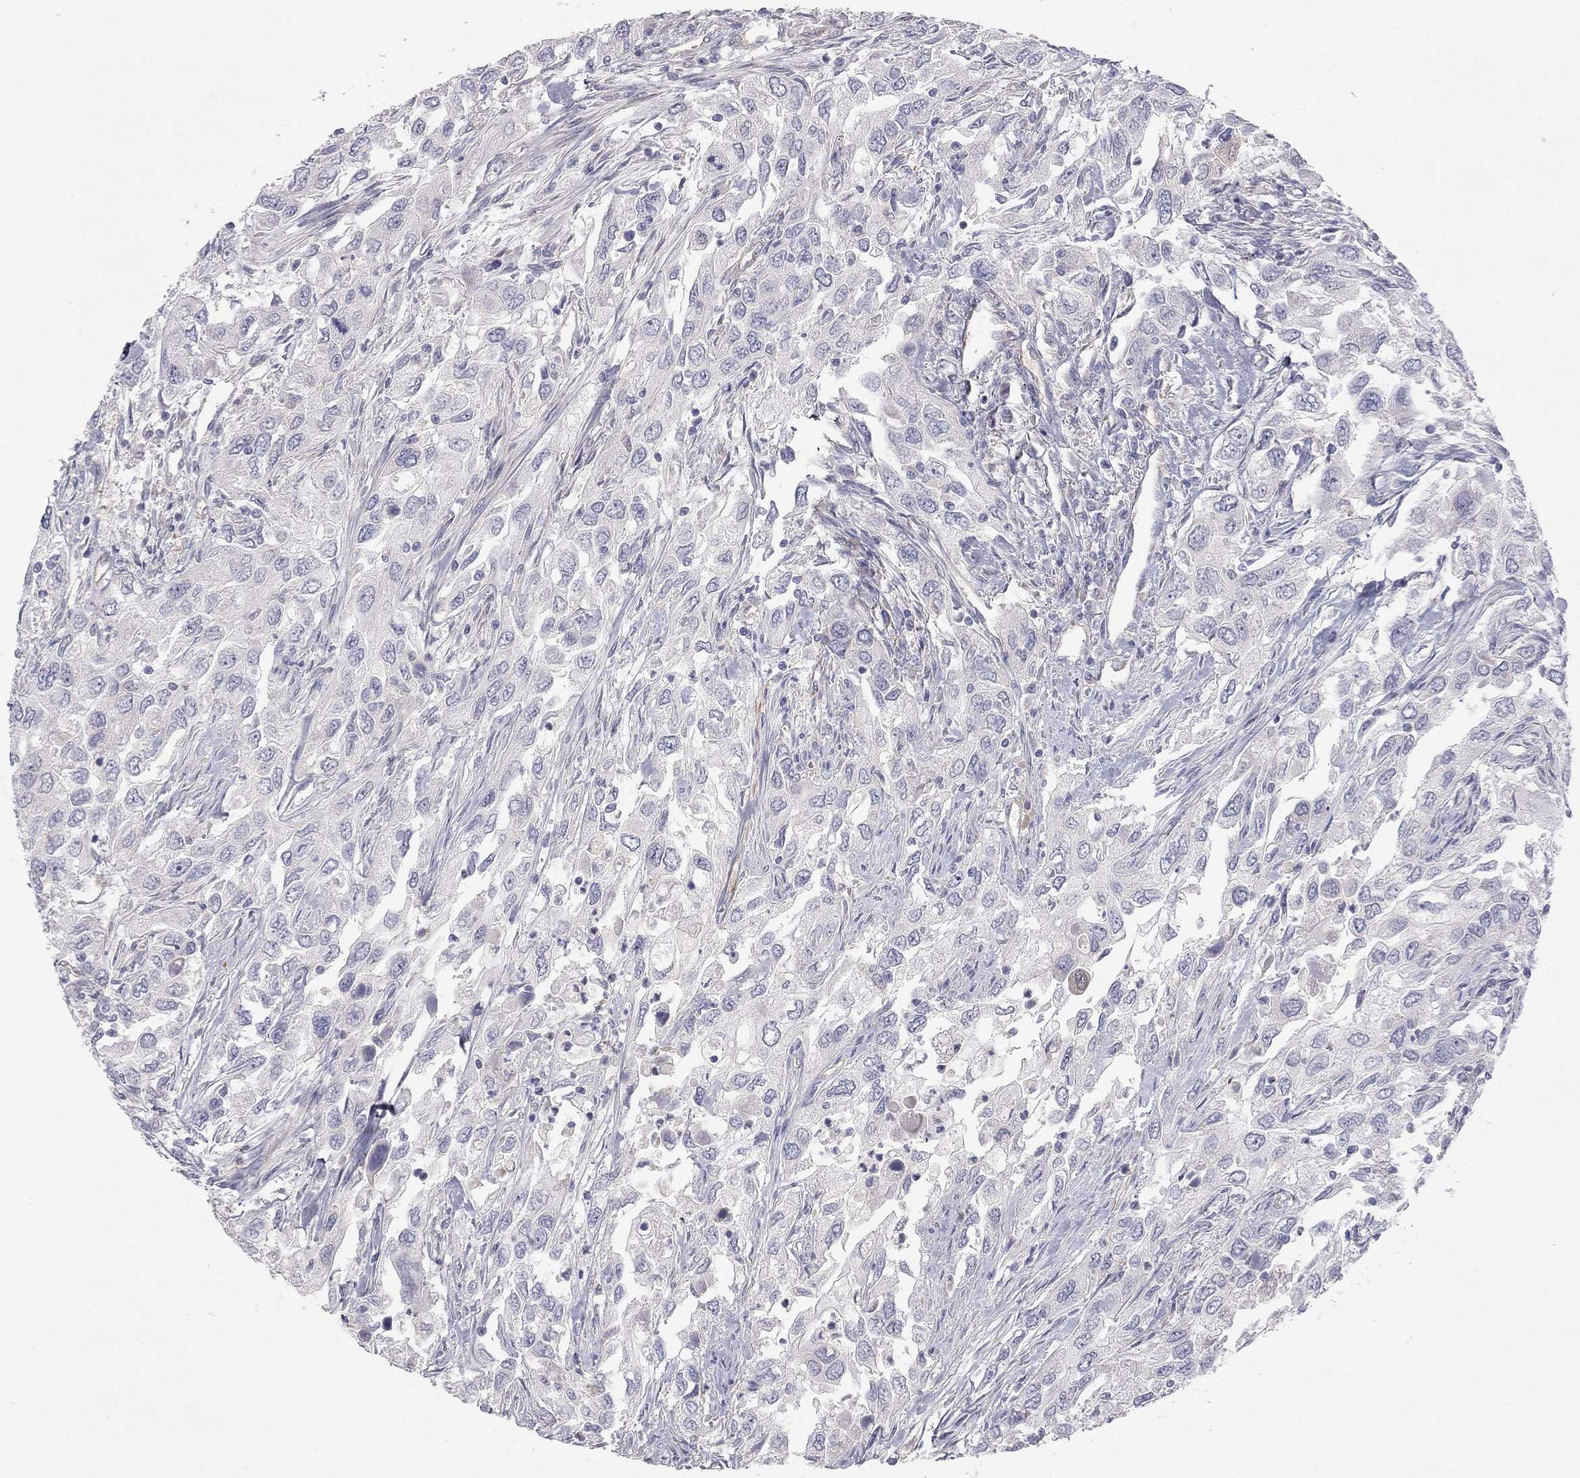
{"staining": {"intensity": "negative", "quantity": "none", "location": "none"}, "tissue": "urothelial cancer", "cell_type": "Tumor cells", "image_type": "cancer", "snomed": [{"axis": "morphology", "description": "Urothelial carcinoma, High grade"}, {"axis": "topography", "description": "Urinary bladder"}], "caption": "An image of urothelial carcinoma (high-grade) stained for a protein displays no brown staining in tumor cells.", "gene": "GPRC5B", "patient": {"sex": "male", "age": 76}}